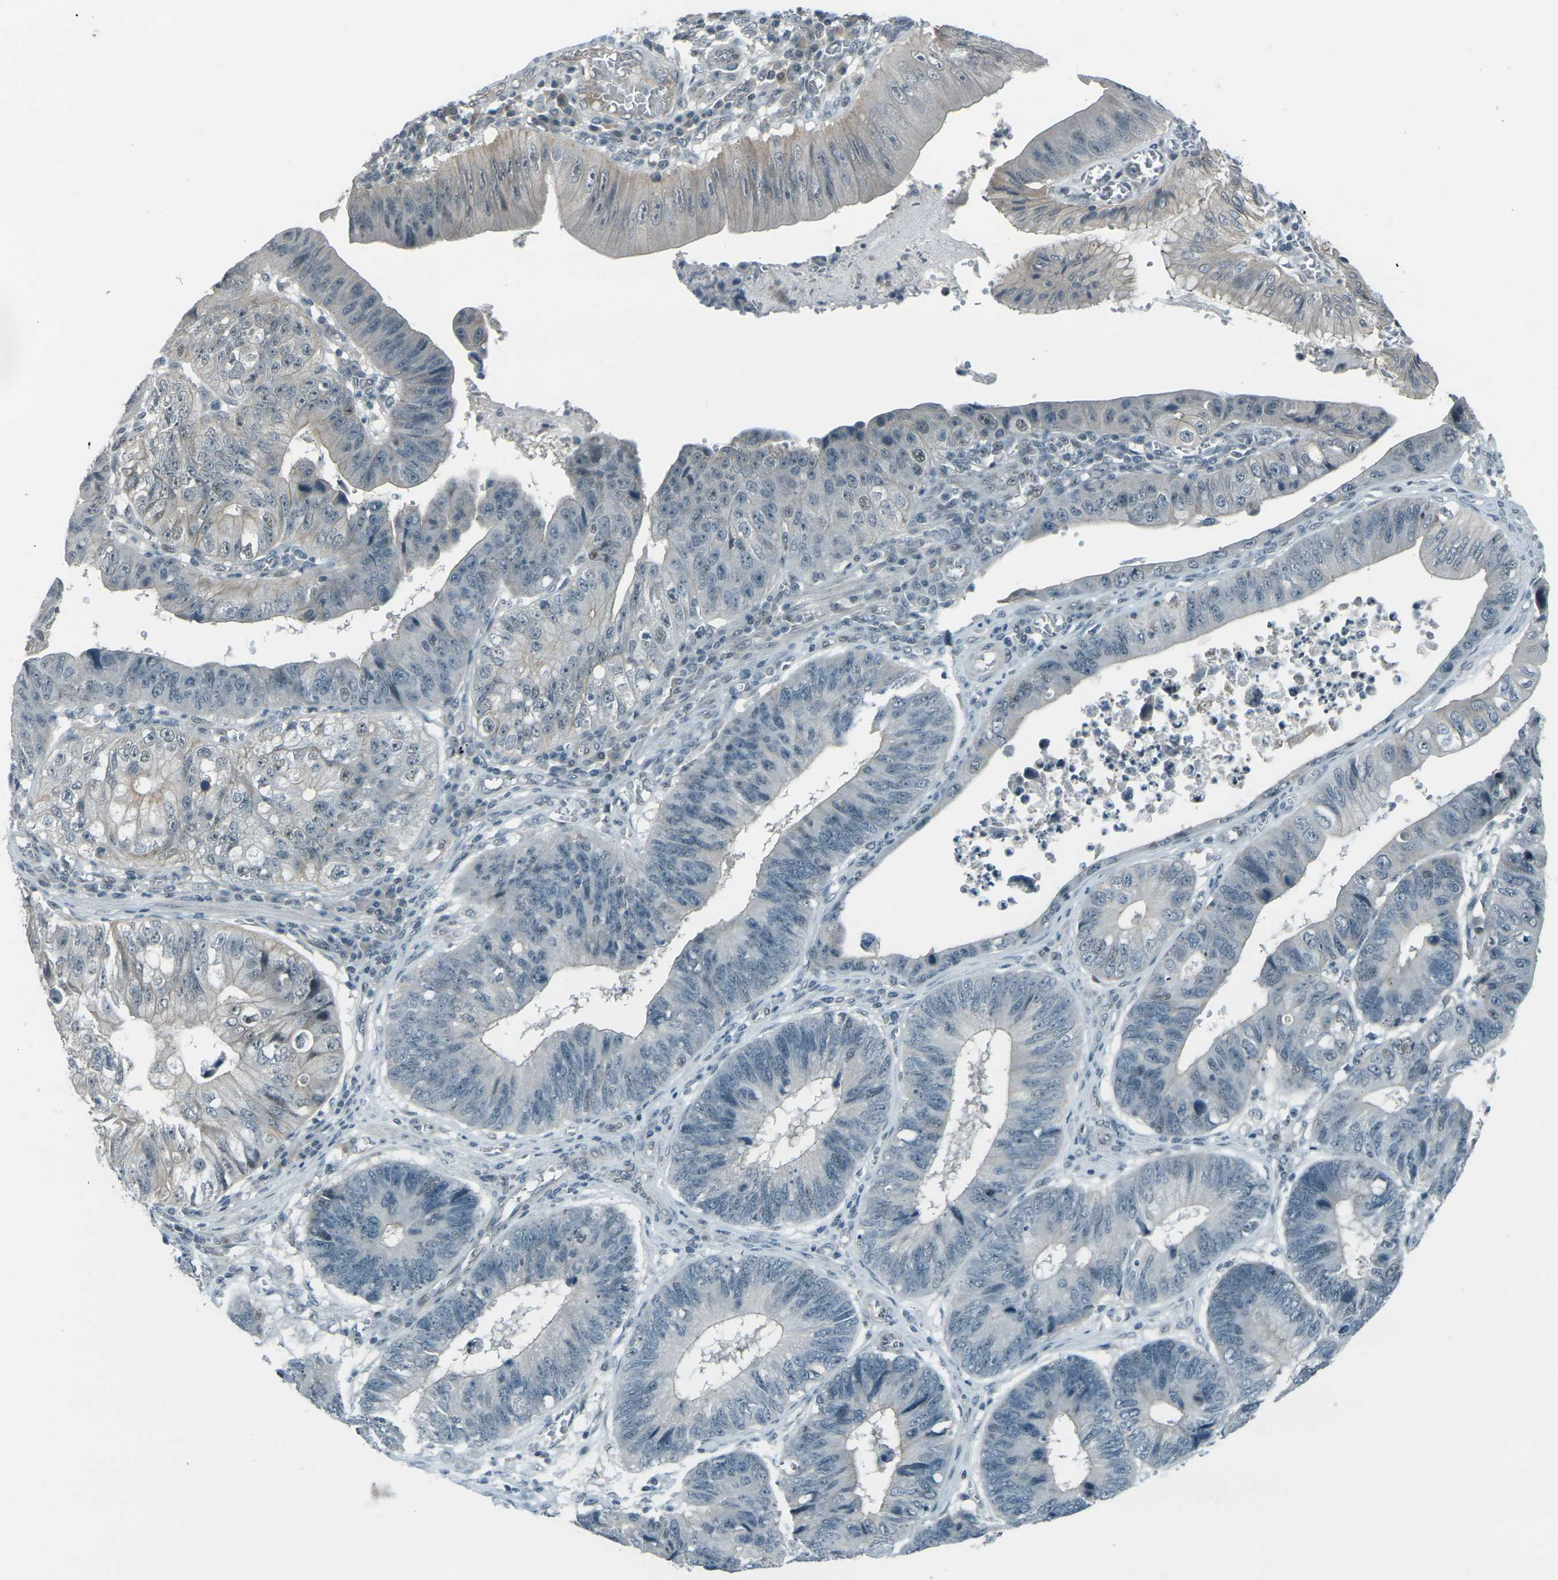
{"staining": {"intensity": "weak", "quantity": "<25%", "location": "cytoplasmic/membranous"}, "tissue": "stomach cancer", "cell_type": "Tumor cells", "image_type": "cancer", "snomed": [{"axis": "morphology", "description": "Adenocarcinoma, NOS"}, {"axis": "topography", "description": "Stomach"}], "caption": "Stomach cancer (adenocarcinoma) stained for a protein using immunohistochemistry exhibits no expression tumor cells.", "gene": "GPR19", "patient": {"sex": "male", "age": 59}}